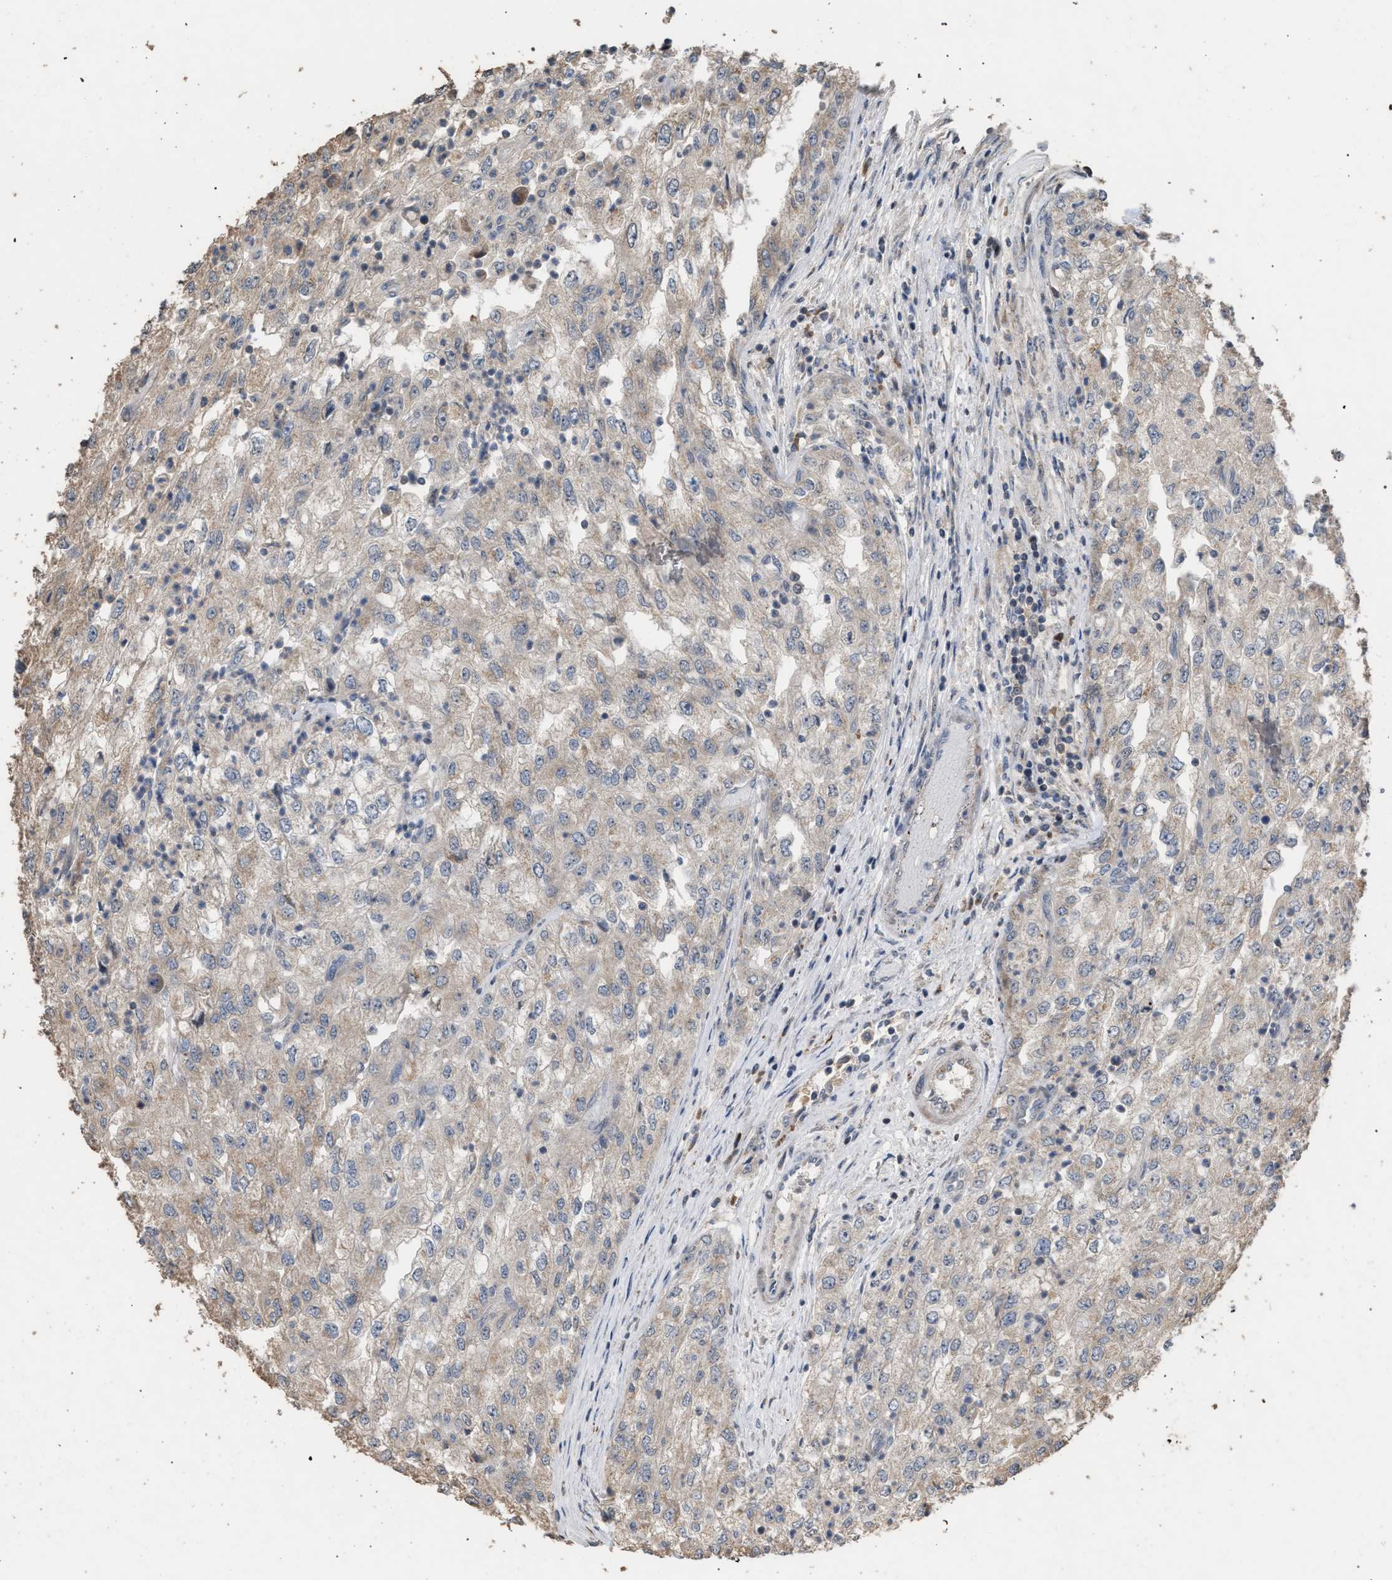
{"staining": {"intensity": "weak", "quantity": "25%-75%", "location": "cytoplasmic/membranous"}, "tissue": "renal cancer", "cell_type": "Tumor cells", "image_type": "cancer", "snomed": [{"axis": "morphology", "description": "Adenocarcinoma, NOS"}, {"axis": "topography", "description": "Kidney"}], "caption": "This is an image of immunohistochemistry staining of renal cancer, which shows weak staining in the cytoplasmic/membranous of tumor cells.", "gene": "NAA35", "patient": {"sex": "female", "age": 54}}